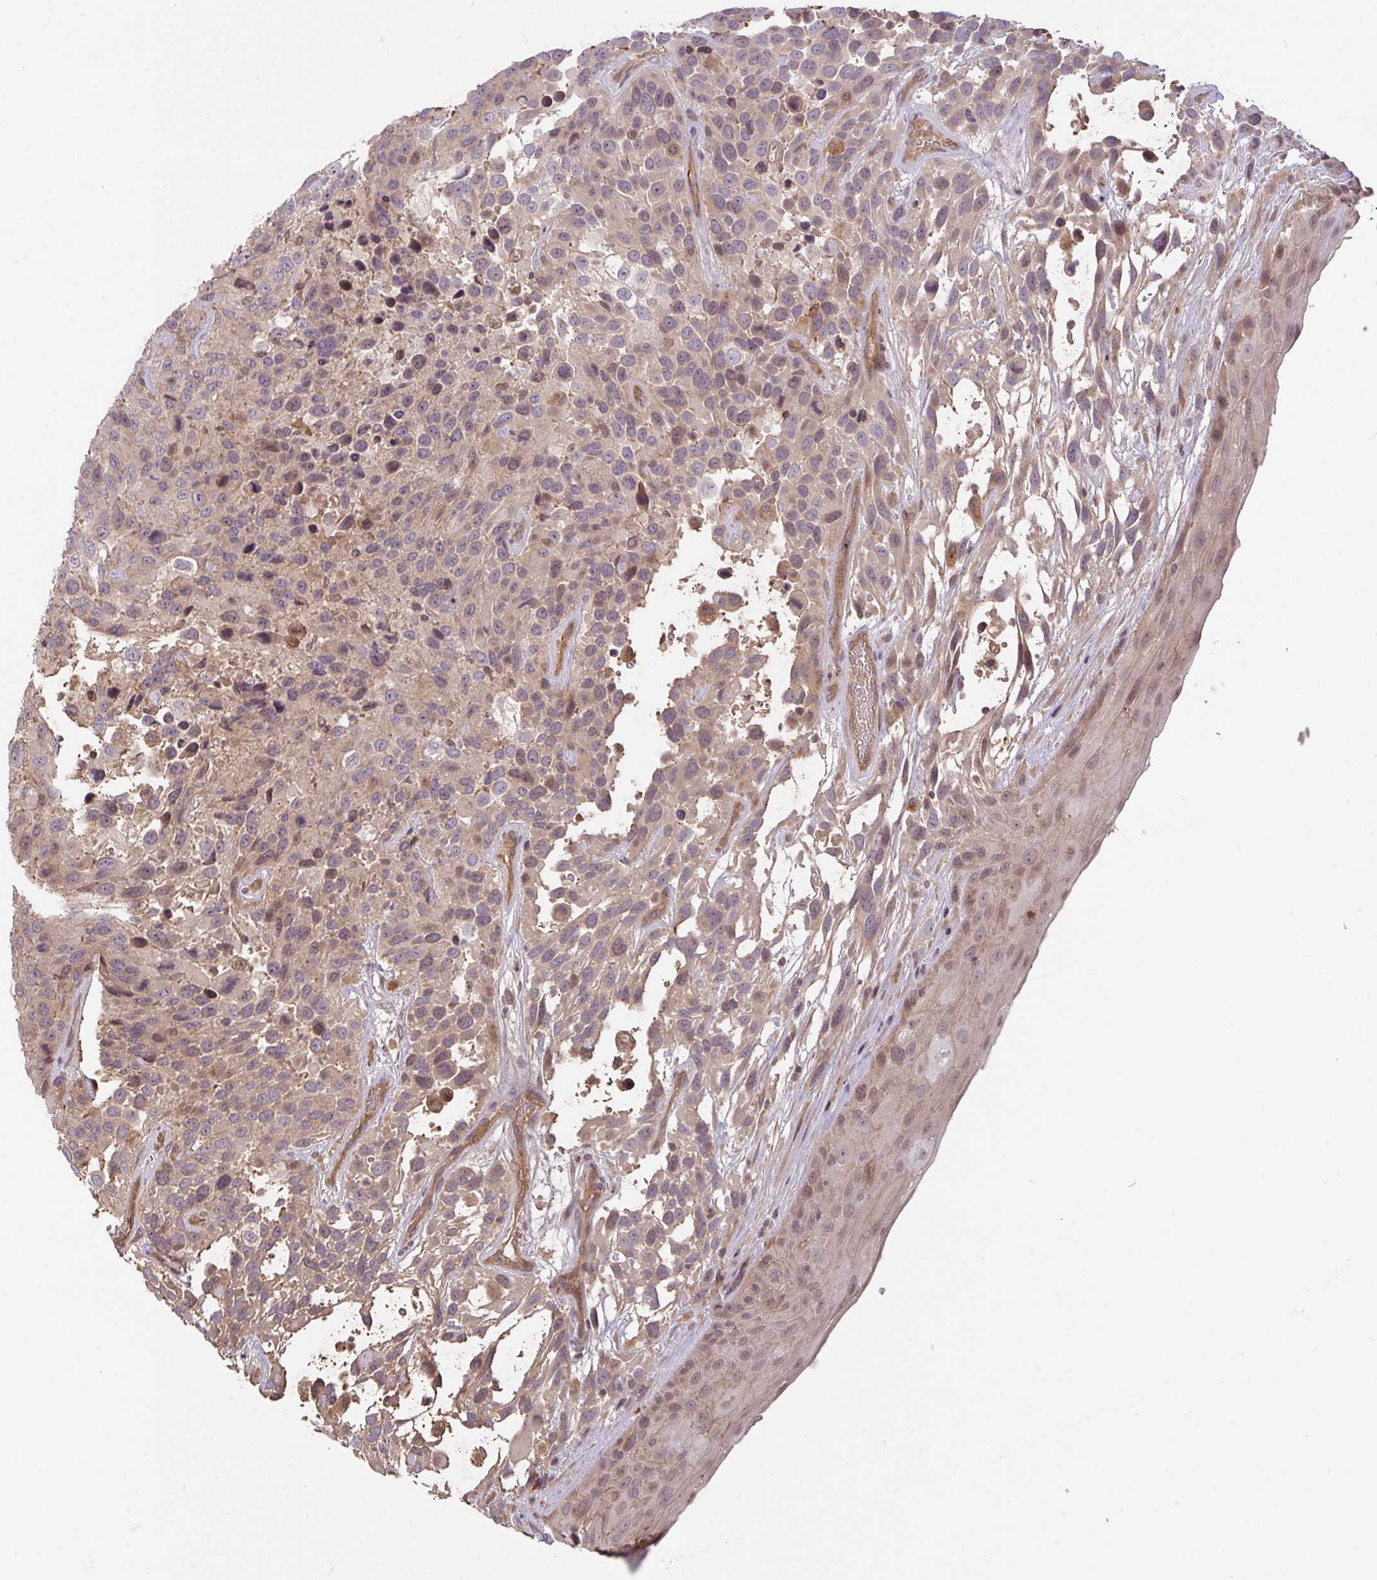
{"staining": {"intensity": "weak", "quantity": "<25%", "location": "cytoplasmic/membranous,nuclear"}, "tissue": "urothelial cancer", "cell_type": "Tumor cells", "image_type": "cancer", "snomed": [{"axis": "morphology", "description": "Urothelial carcinoma, High grade"}, {"axis": "topography", "description": "Urinary bladder"}], "caption": "This is a histopathology image of immunohistochemistry staining of urothelial carcinoma (high-grade), which shows no expression in tumor cells. (Brightfield microscopy of DAB (3,3'-diaminobenzidine) immunohistochemistry at high magnification).", "gene": "FCER1A", "patient": {"sex": "female", "age": 70}}